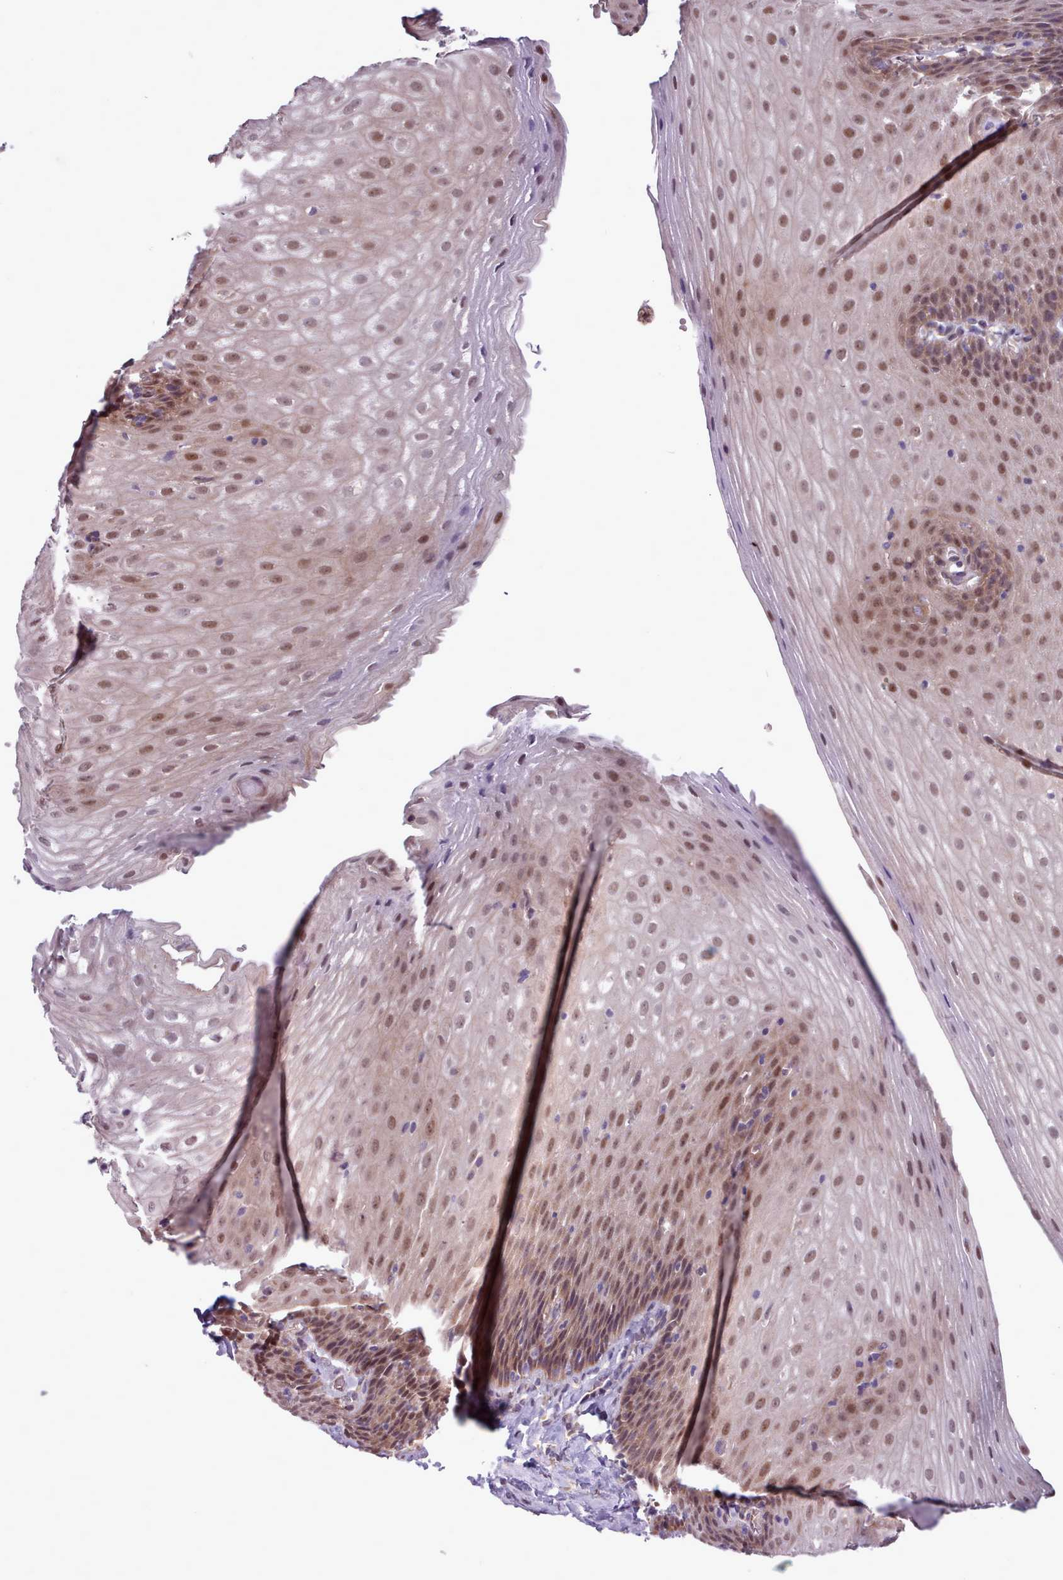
{"staining": {"intensity": "moderate", "quantity": ">75%", "location": "nuclear"}, "tissue": "esophagus", "cell_type": "Squamous epithelial cells", "image_type": "normal", "snomed": [{"axis": "morphology", "description": "Normal tissue, NOS"}, {"axis": "topography", "description": "Esophagus"}], "caption": "This micrograph demonstrates immunohistochemistry (IHC) staining of benign esophagus, with medium moderate nuclear staining in approximately >75% of squamous epithelial cells.", "gene": "AHCY", "patient": {"sex": "female", "age": 61}}